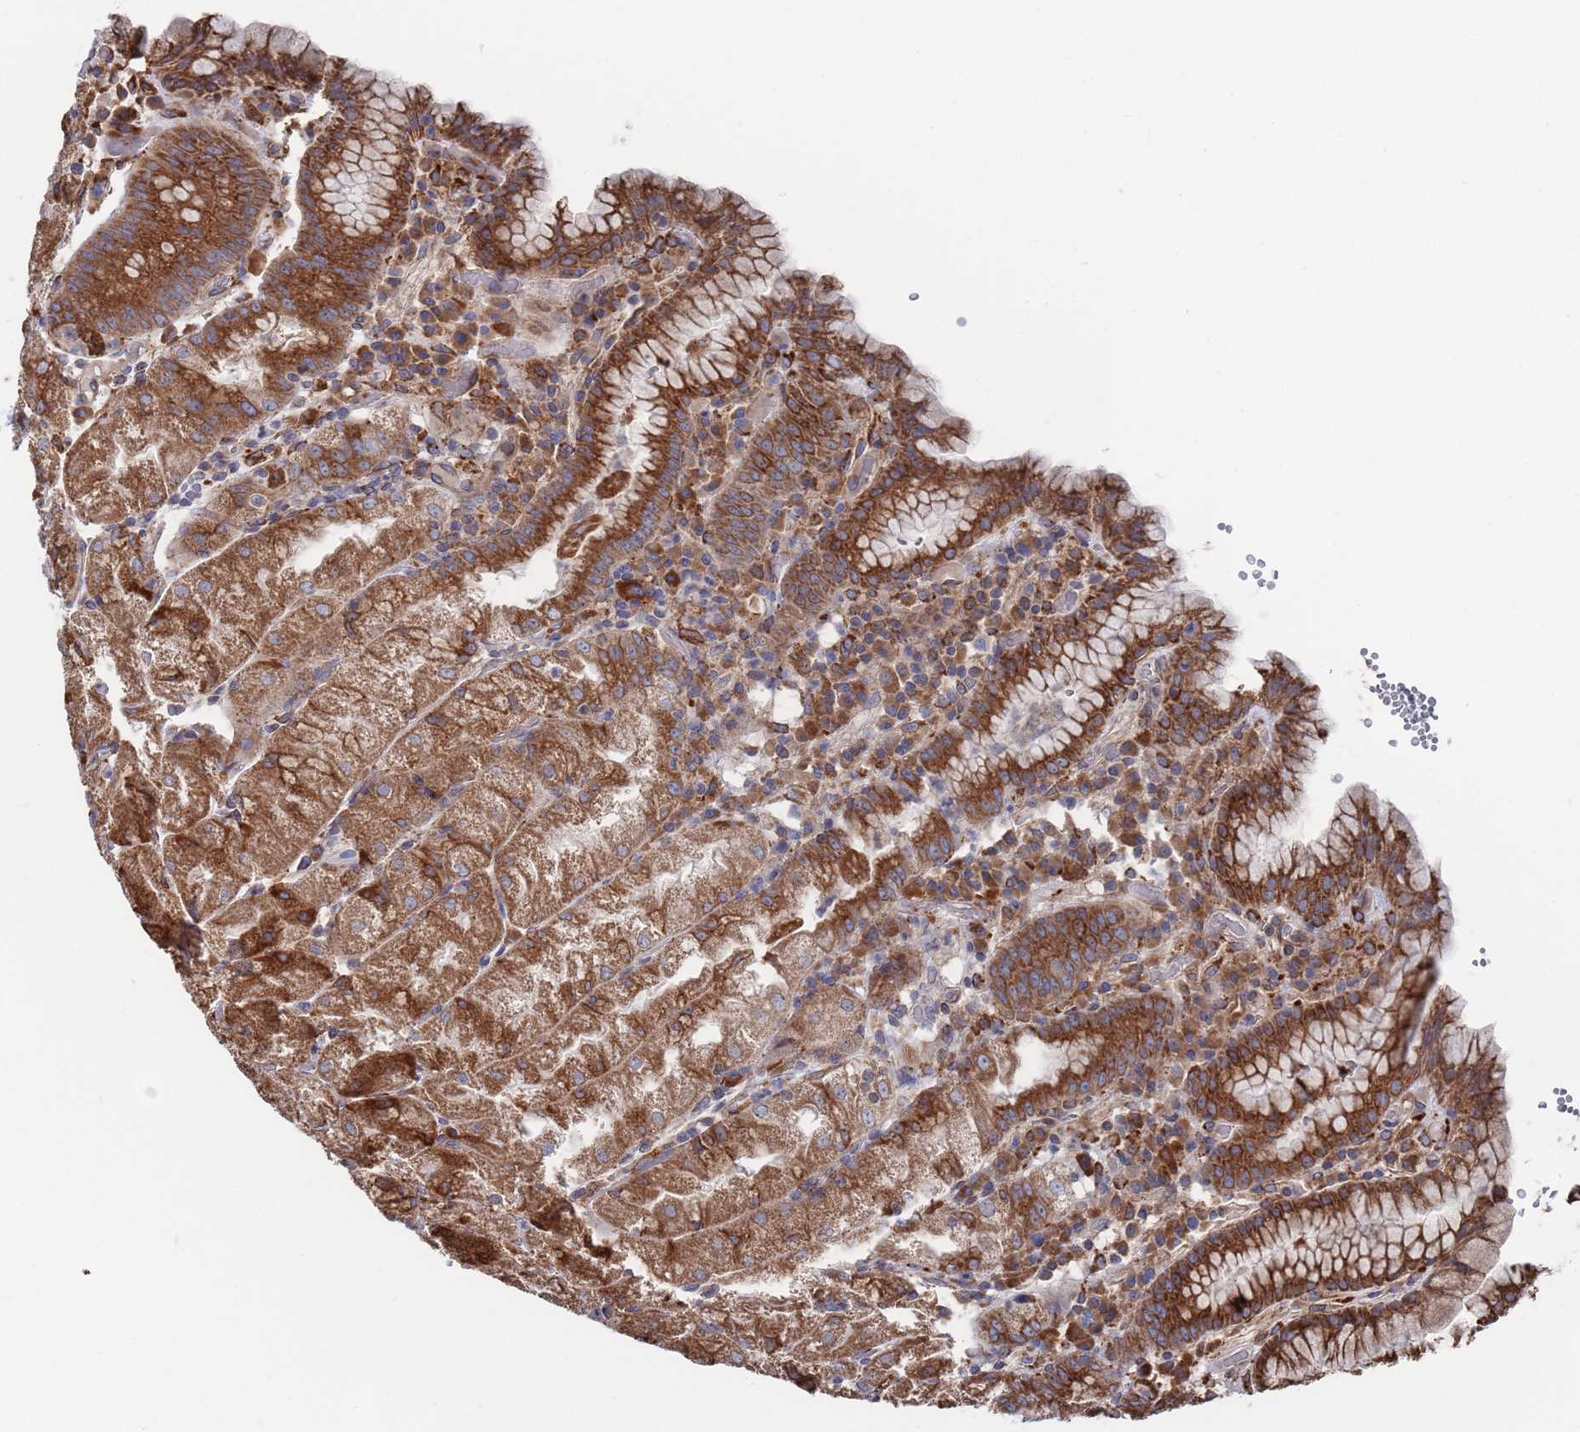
{"staining": {"intensity": "strong", "quantity": ">75%", "location": "cytoplasmic/membranous"}, "tissue": "stomach", "cell_type": "Glandular cells", "image_type": "normal", "snomed": [{"axis": "morphology", "description": "Normal tissue, NOS"}, {"axis": "topography", "description": "Stomach, upper"}], "caption": "Immunohistochemistry staining of unremarkable stomach, which reveals high levels of strong cytoplasmic/membranous expression in approximately >75% of glandular cells indicating strong cytoplasmic/membranous protein expression. The staining was performed using DAB (brown) for protein detection and nuclei were counterstained in hematoxylin (blue).", "gene": "GID8", "patient": {"sex": "male", "age": 52}}